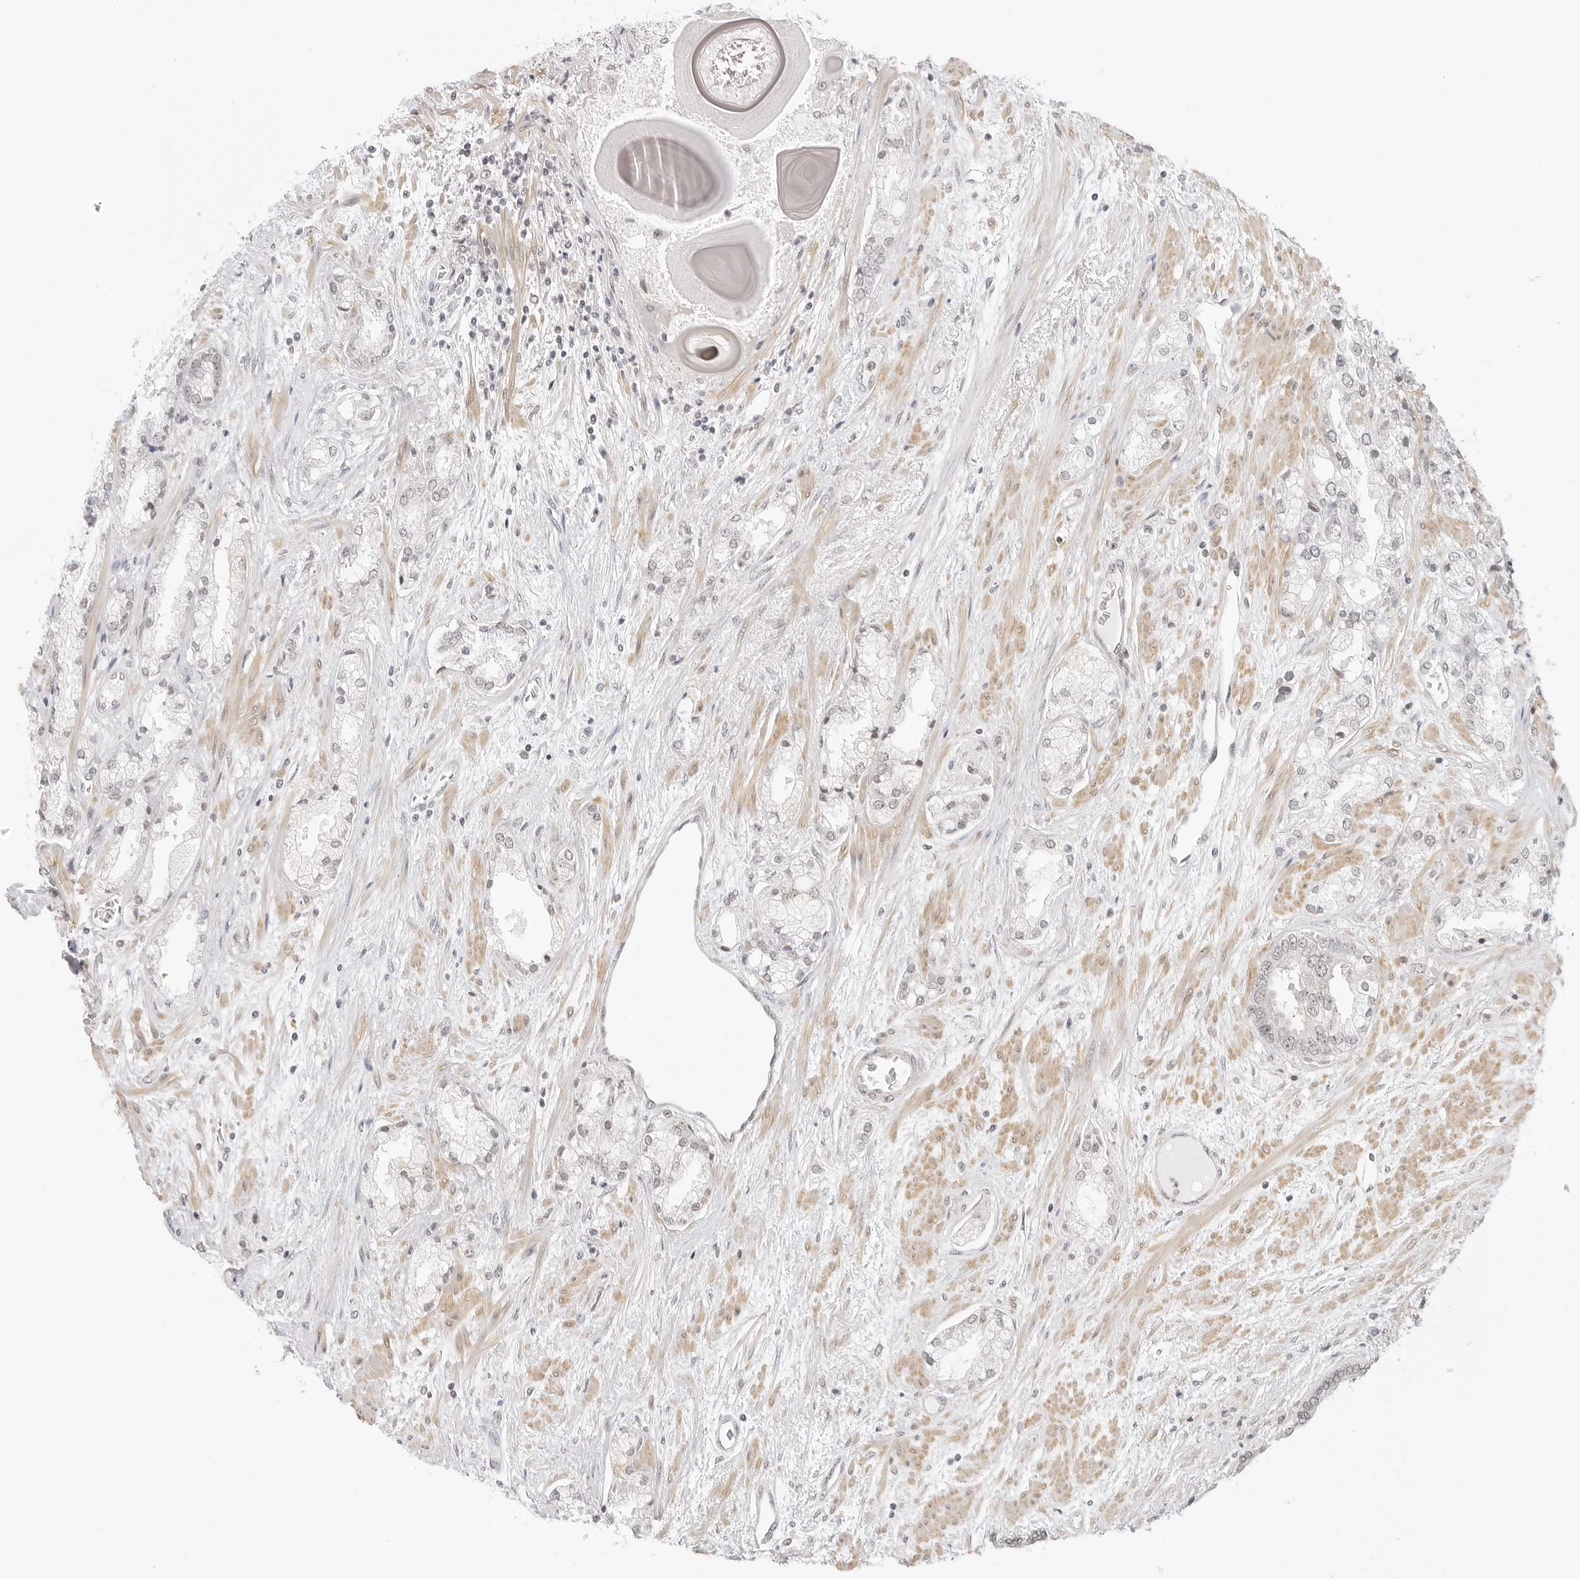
{"staining": {"intensity": "weak", "quantity": "25%-75%", "location": "cytoplasmic/membranous"}, "tissue": "prostate cancer", "cell_type": "Tumor cells", "image_type": "cancer", "snomed": [{"axis": "morphology", "description": "Adenocarcinoma, High grade"}, {"axis": "topography", "description": "Prostate"}], "caption": "About 25%-75% of tumor cells in prostate cancer reveal weak cytoplasmic/membranous protein expression as visualized by brown immunohistochemical staining.", "gene": "TCIM", "patient": {"sex": "male", "age": 50}}